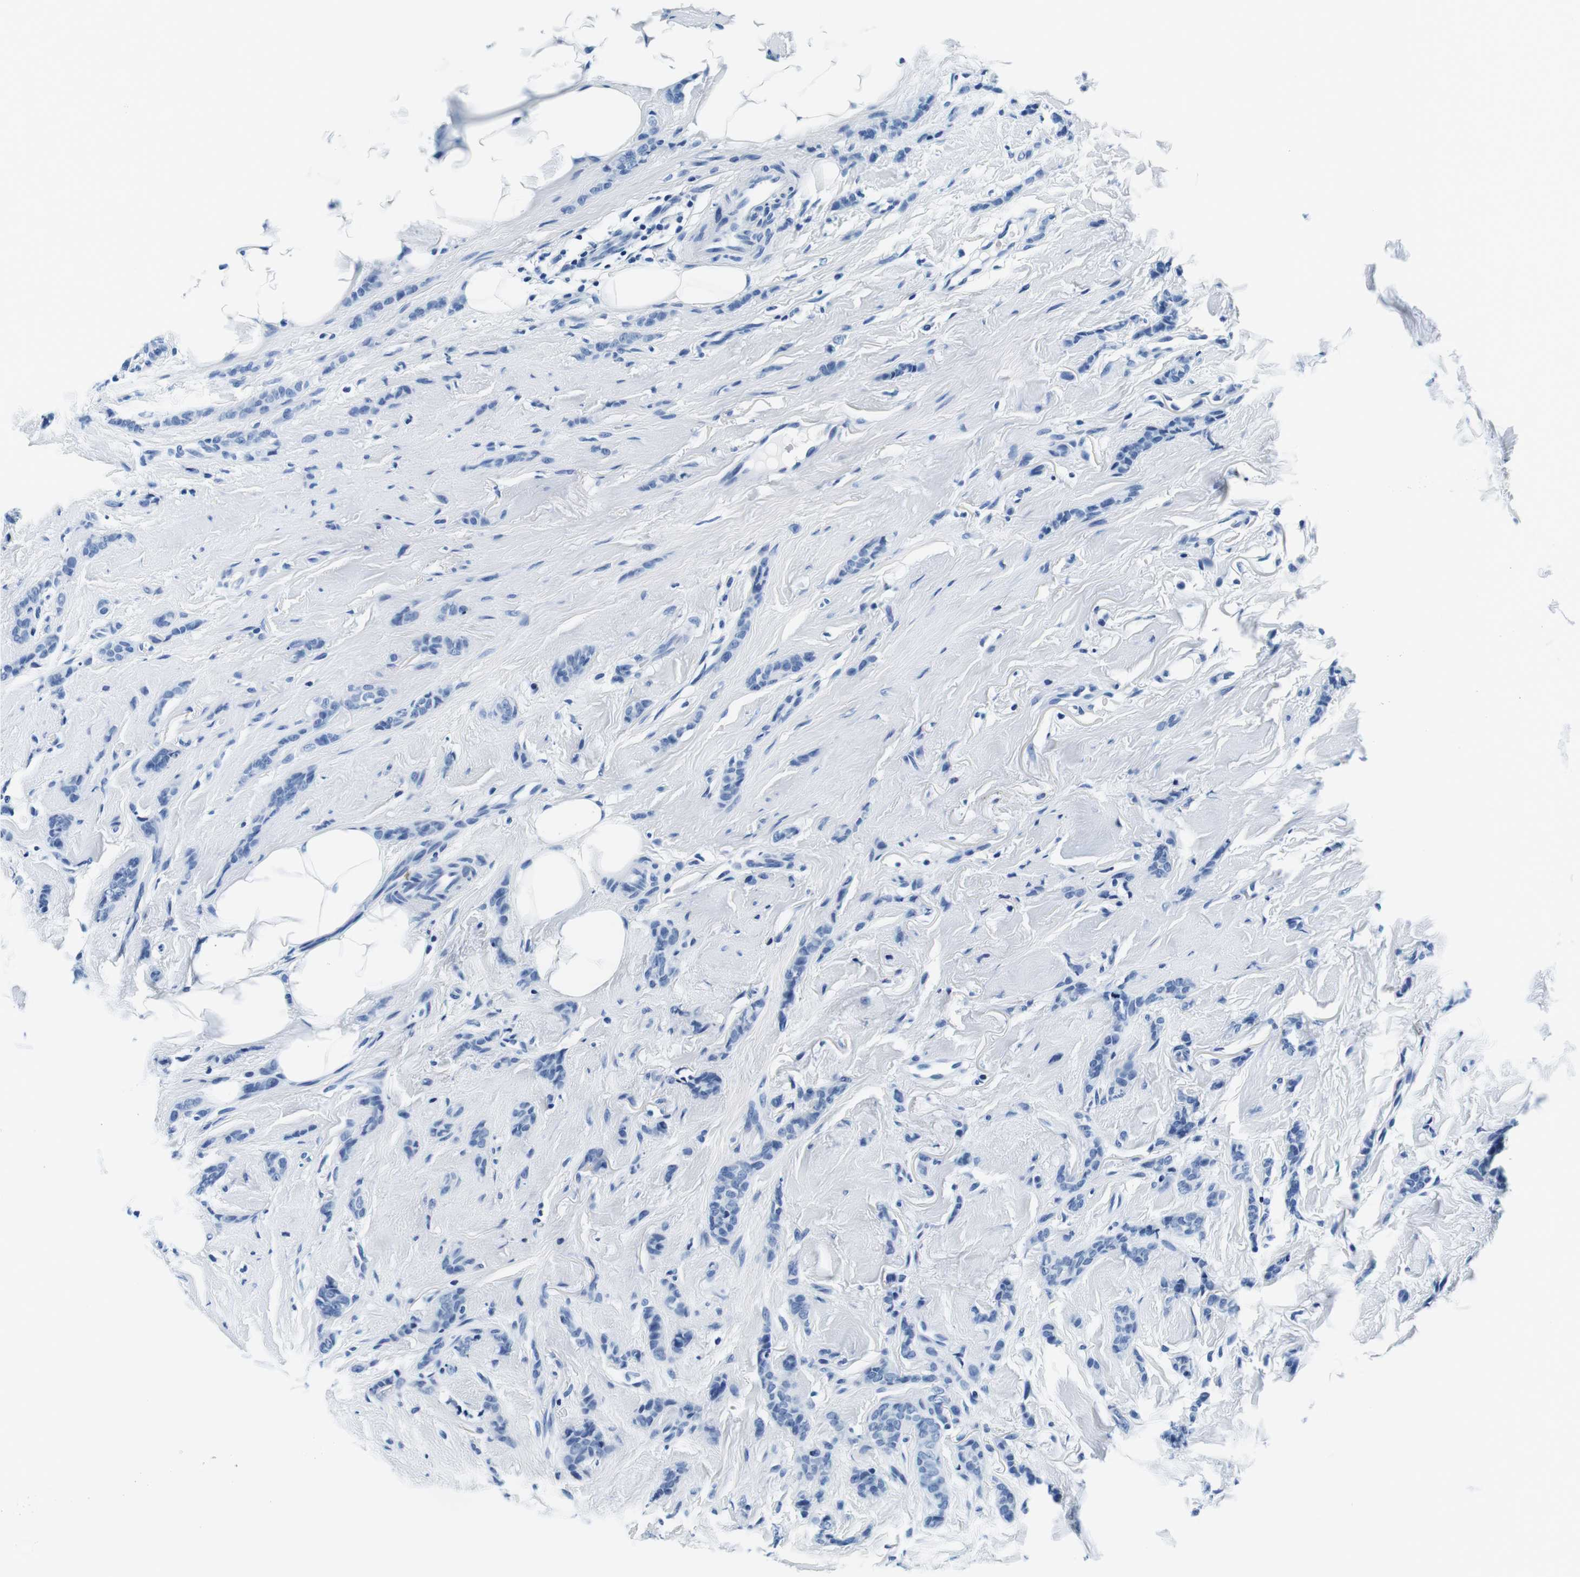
{"staining": {"intensity": "negative", "quantity": "none", "location": "none"}, "tissue": "breast cancer", "cell_type": "Tumor cells", "image_type": "cancer", "snomed": [{"axis": "morphology", "description": "Lobular carcinoma"}, {"axis": "topography", "description": "Skin"}, {"axis": "topography", "description": "Breast"}], "caption": "An image of human breast cancer (lobular carcinoma) is negative for staining in tumor cells. (DAB immunohistochemistry with hematoxylin counter stain).", "gene": "ELANE", "patient": {"sex": "female", "age": 46}}